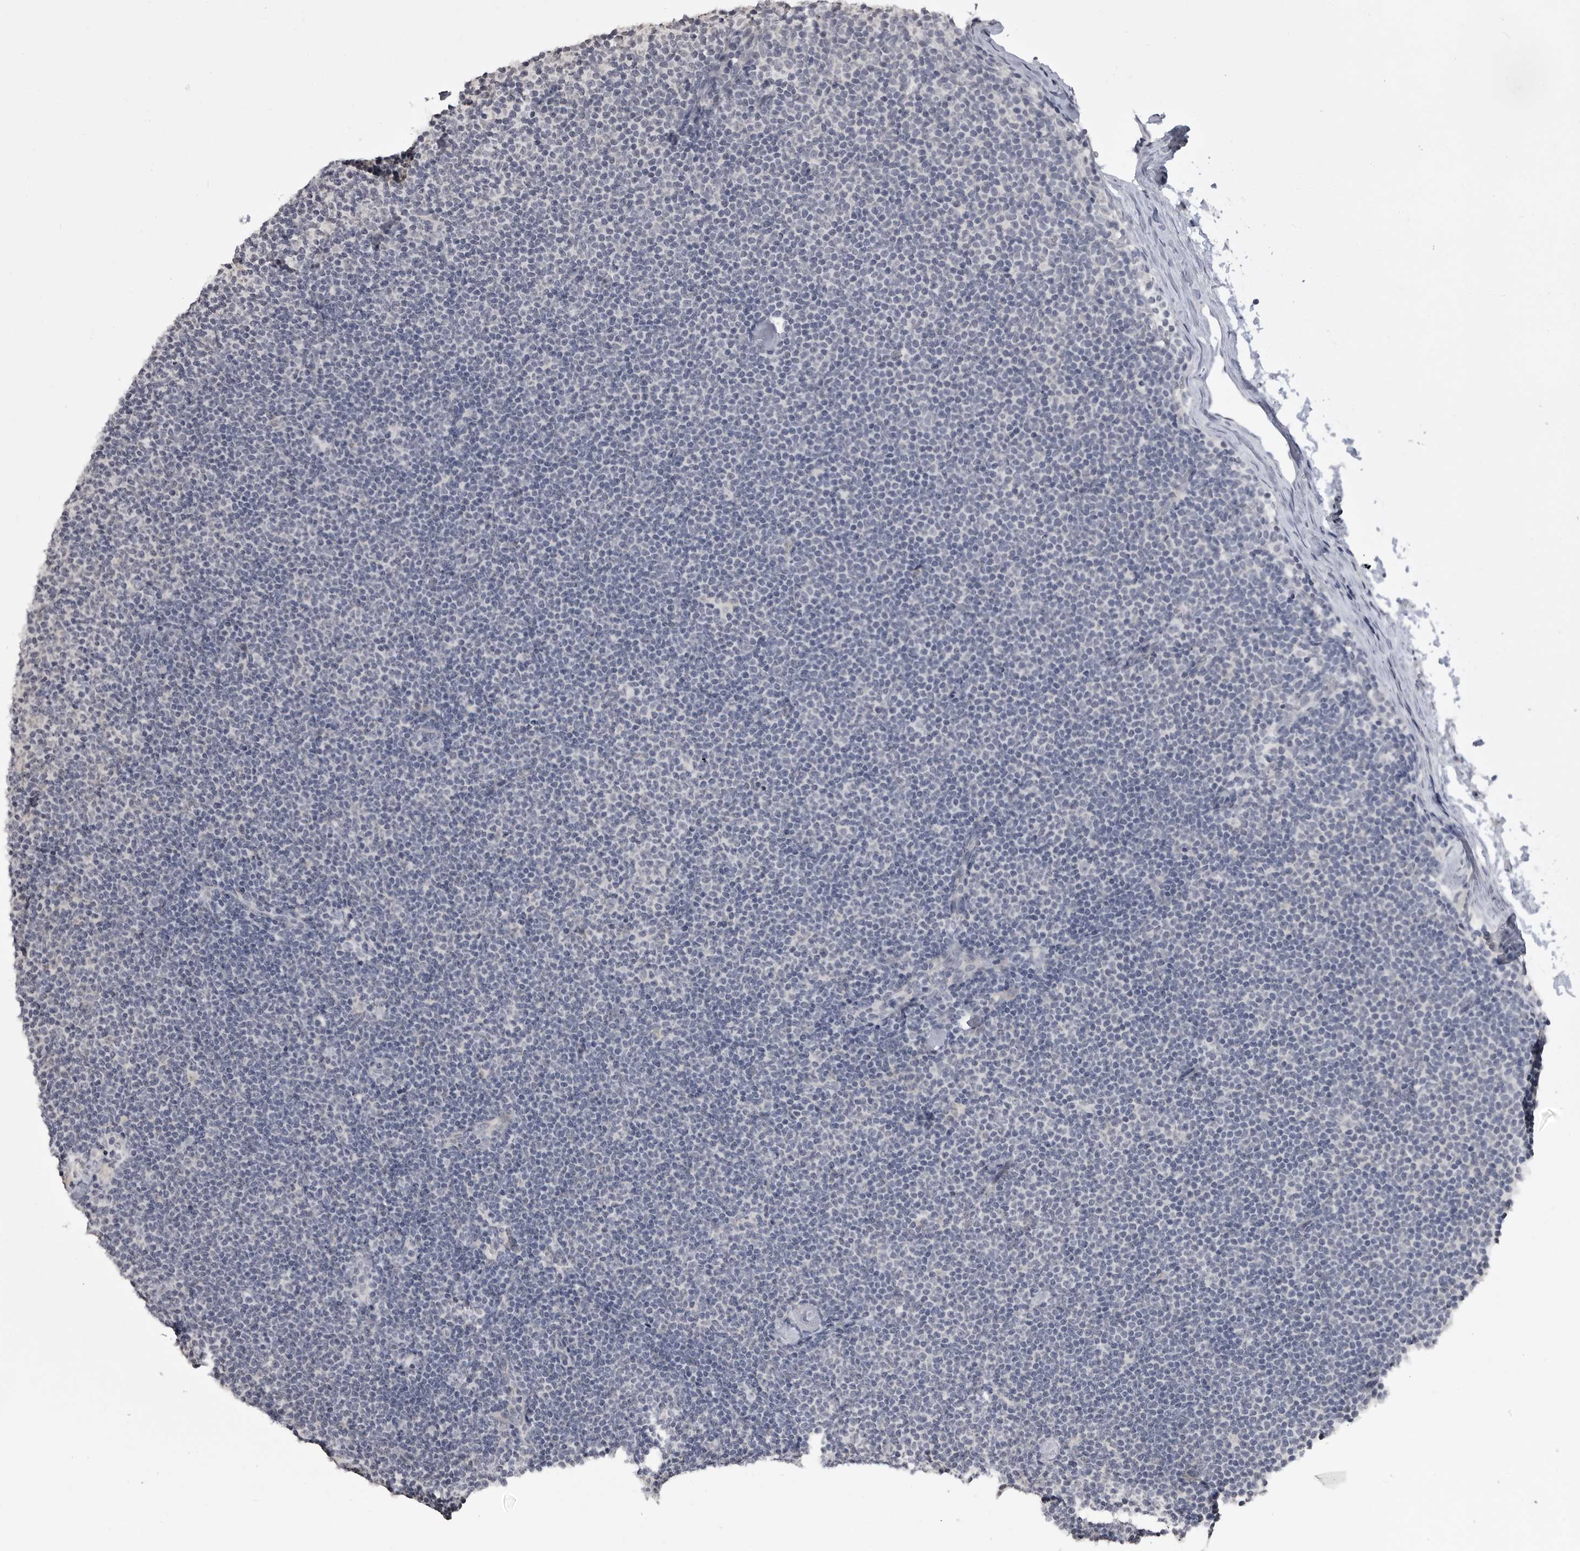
{"staining": {"intensity": "negative", "quantity": "none", "location": "none"}, "tissue": "lymphoma", "cell_type": "Tumor cells", "image_type": "cancer", "snomed": [{"axis": "morphology", "description": "Malignant lymphoma, non-Hodgkin's type, Low grade"}, {"axis": "topography", "description": "Lymph node"}], "caption": "Immunohistochemical staining of human lymphoma displays no significant positivity in tumor cells.", "gene": "GPN2", "patient": {"sex": "female", "age": 53}}